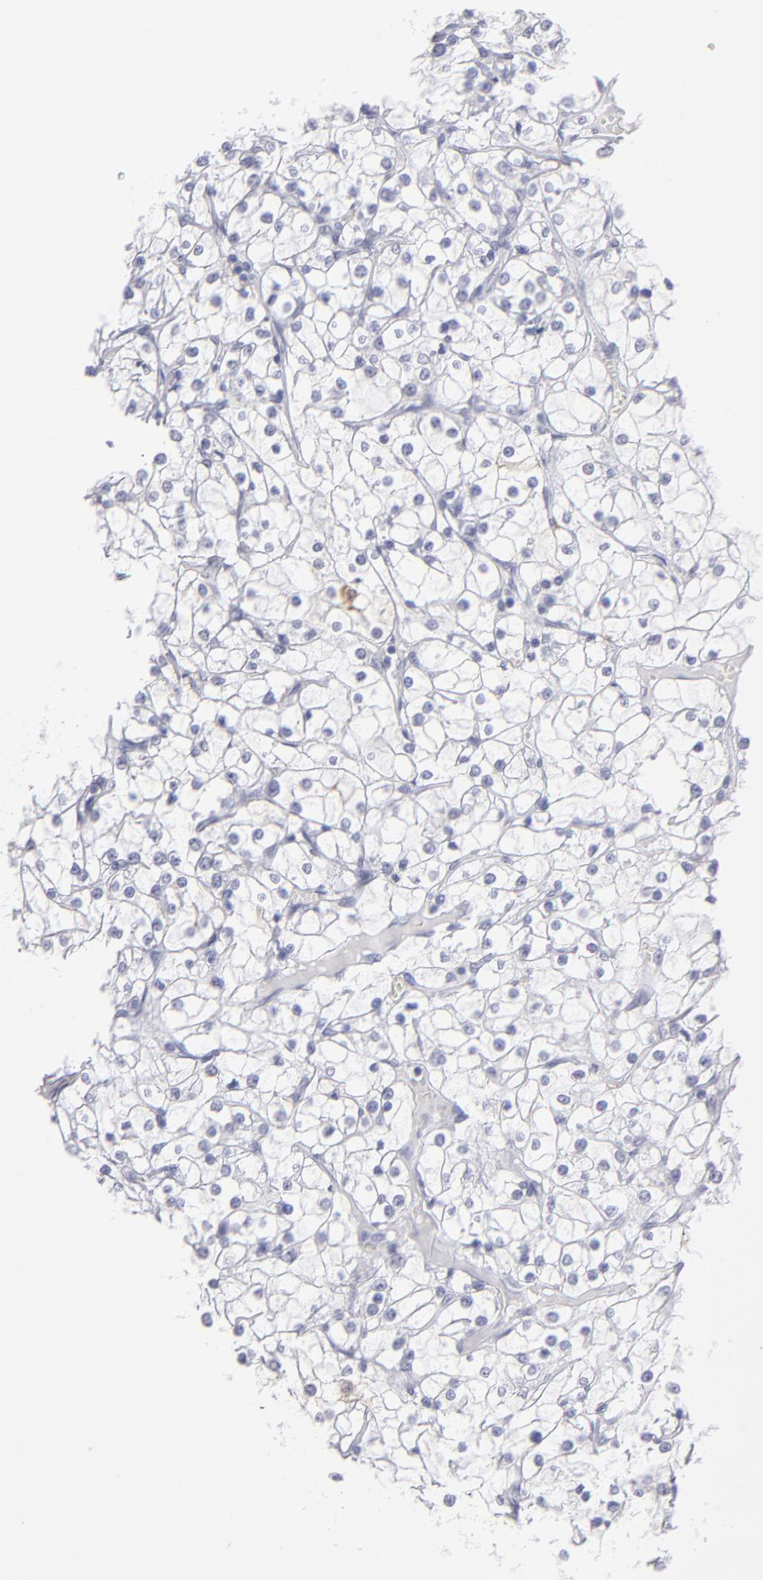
{"staining": {"intensity": "negative", "quantity": "none", "location": "none"}, "tissue": "renal cancer", "cell_type": "Tumor cells", "image_type": "cancer", "snomed": [{"axis": "morphology", "description": "Adenocarcinoma, NOS"}, {"axis": "topography", "description": "Kidney"}], "caption": "The histopathology image displays no staining of tumor cells in renal cancer. (Brightfield microscopy of DAB (3,3'-diaminobenzidine) immunohistochemistry at high magnification).", "gene": "ALDOB", "patient": {"sex": "female", "age": 73}}